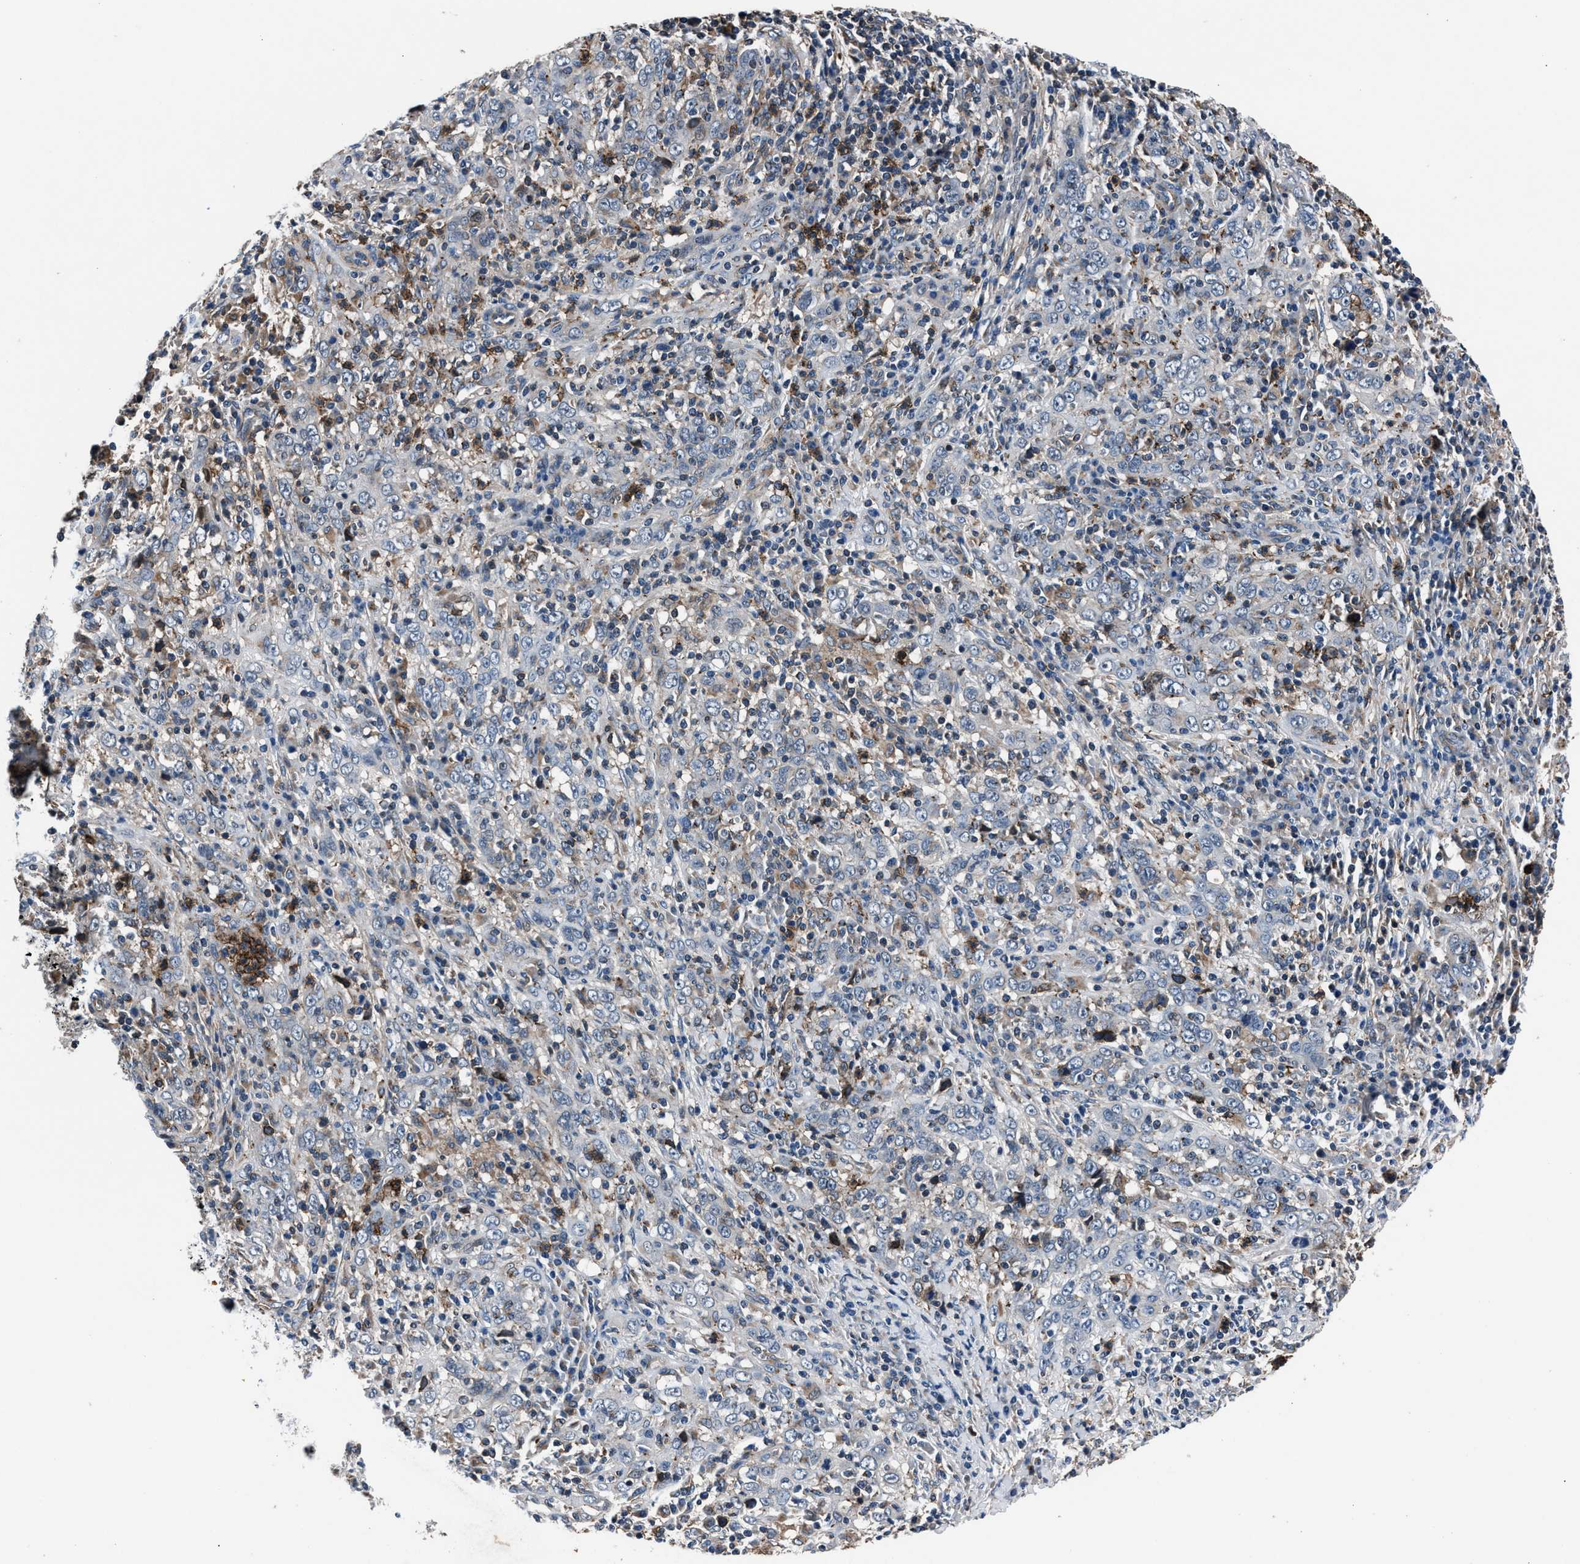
{"staining": {"intensity": "negative", "quantity": "none", "location": "none"}, "tissue": "cervical cancer", "cell_type": "Tumor cells", "image_type": "cancer", "snomed": [{"axis": "morphology", "description": "Squamous cell carcinoma, NOS"}, {"axis": "topography", "description": "Cervix"}], "caption": "DAB immunohistochemical staining of cervical squamous cell carcinoma reveals no significant expression in tumor cells. (DAB (3,3'-diaminobenzidine) IHC with hematoxylin counter stain).", "gene": "MFSD11", "patient": {"sex": "female", "age": 46}}